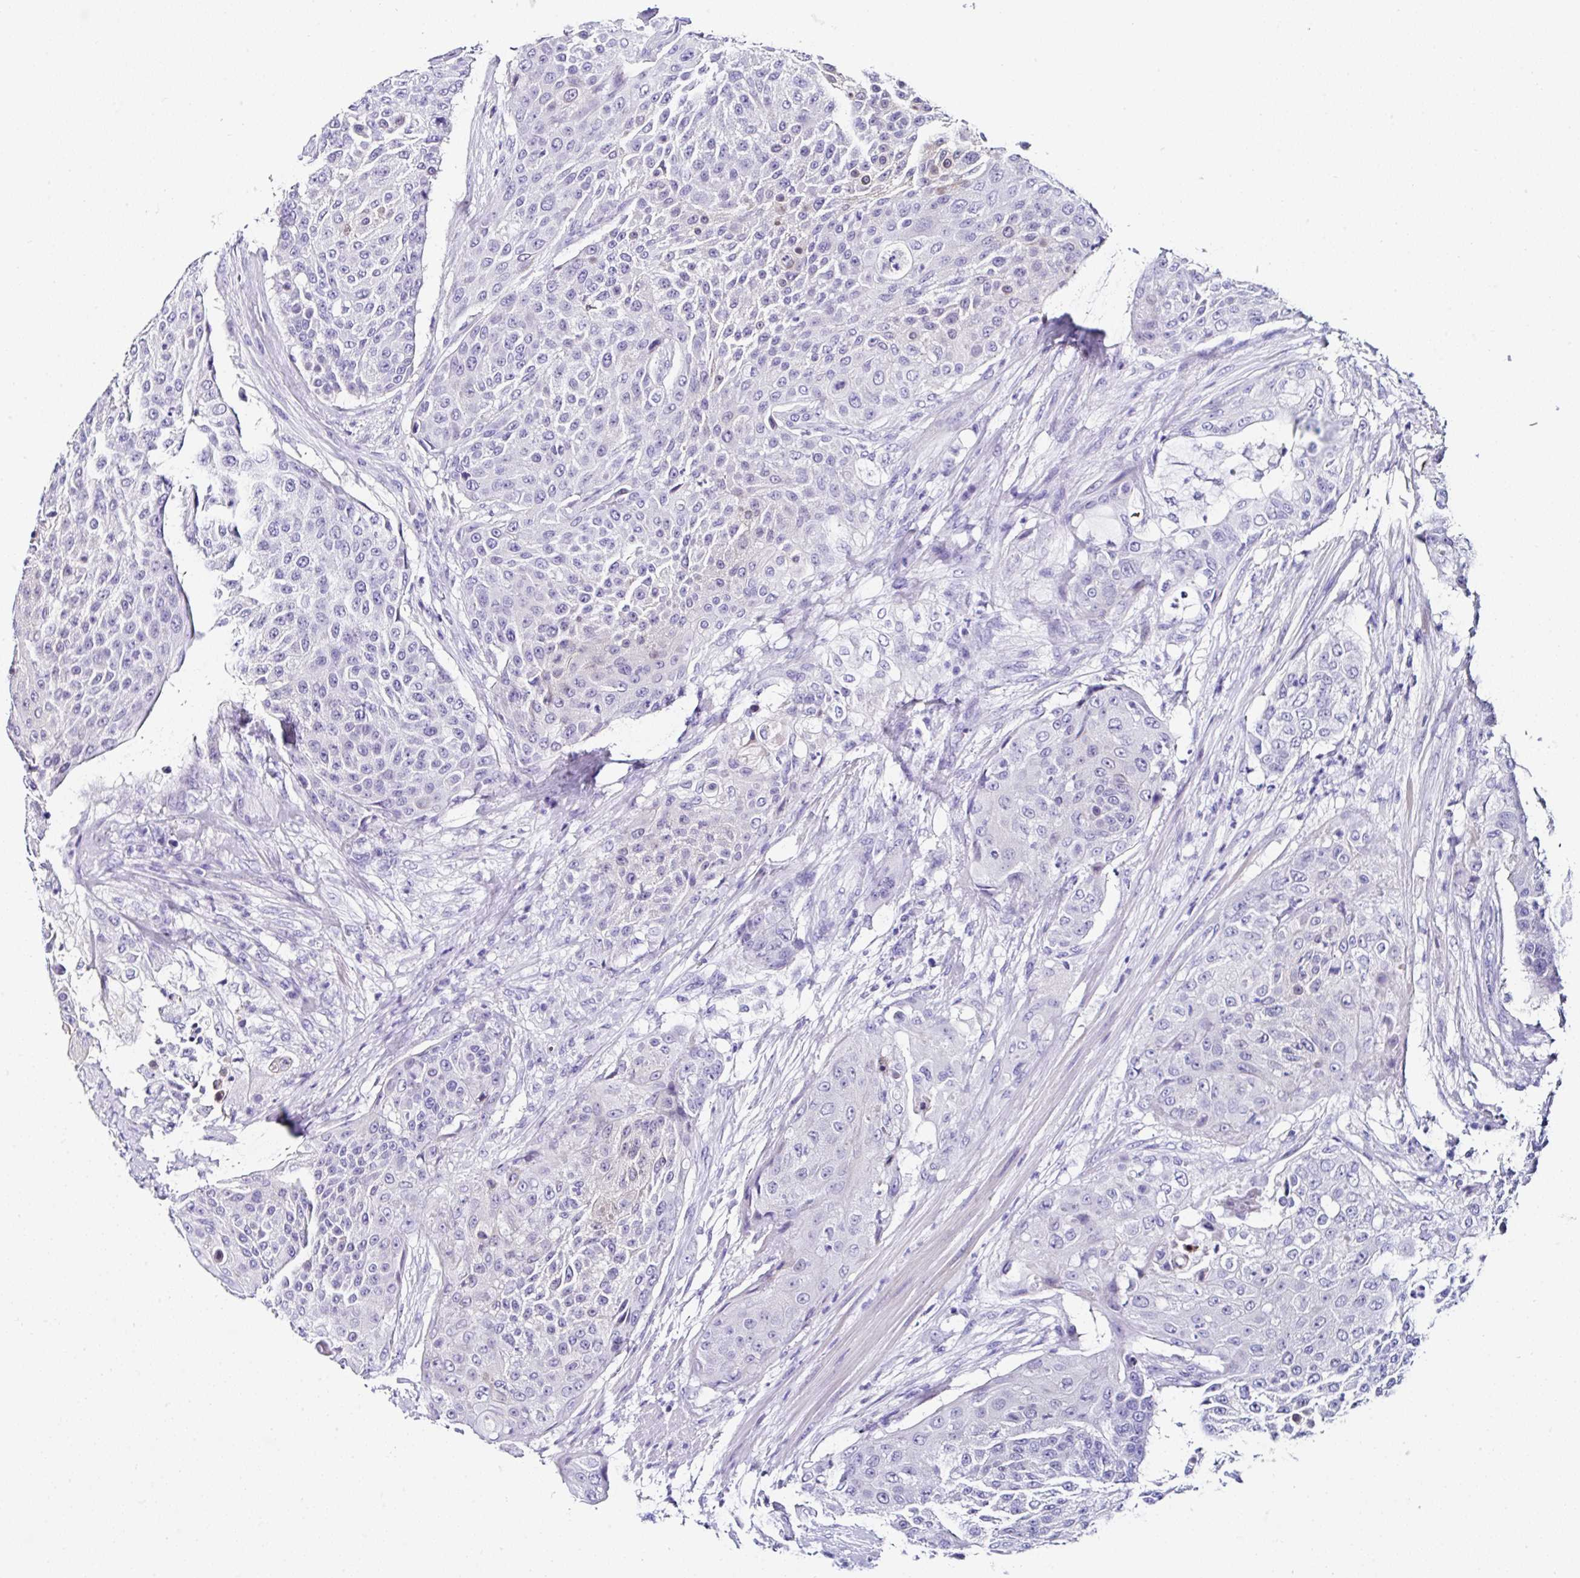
{"staining": {"intensity": "negative", "quantity": "none", "location": "none"}, "tissue": "urothelial cancer", "cell_type": "Tumor cells", "image_type": "cancer", "snomed": [{"axis": "morphology", "description": "Urothelial carcinoma, High grade"}, {"axis": "topography", "description": "Urinary bladder"}], "caption": "Immunohistochemistry of human urothelial carcinoma (high-grade) reveals no staining in tumor cells. The staining is performed using DAB brown chromogen with nuclei counter-stained in using hematoxylin.", "gene": "UGT3A1", "patient": {"sex": "female", "age": 63}}